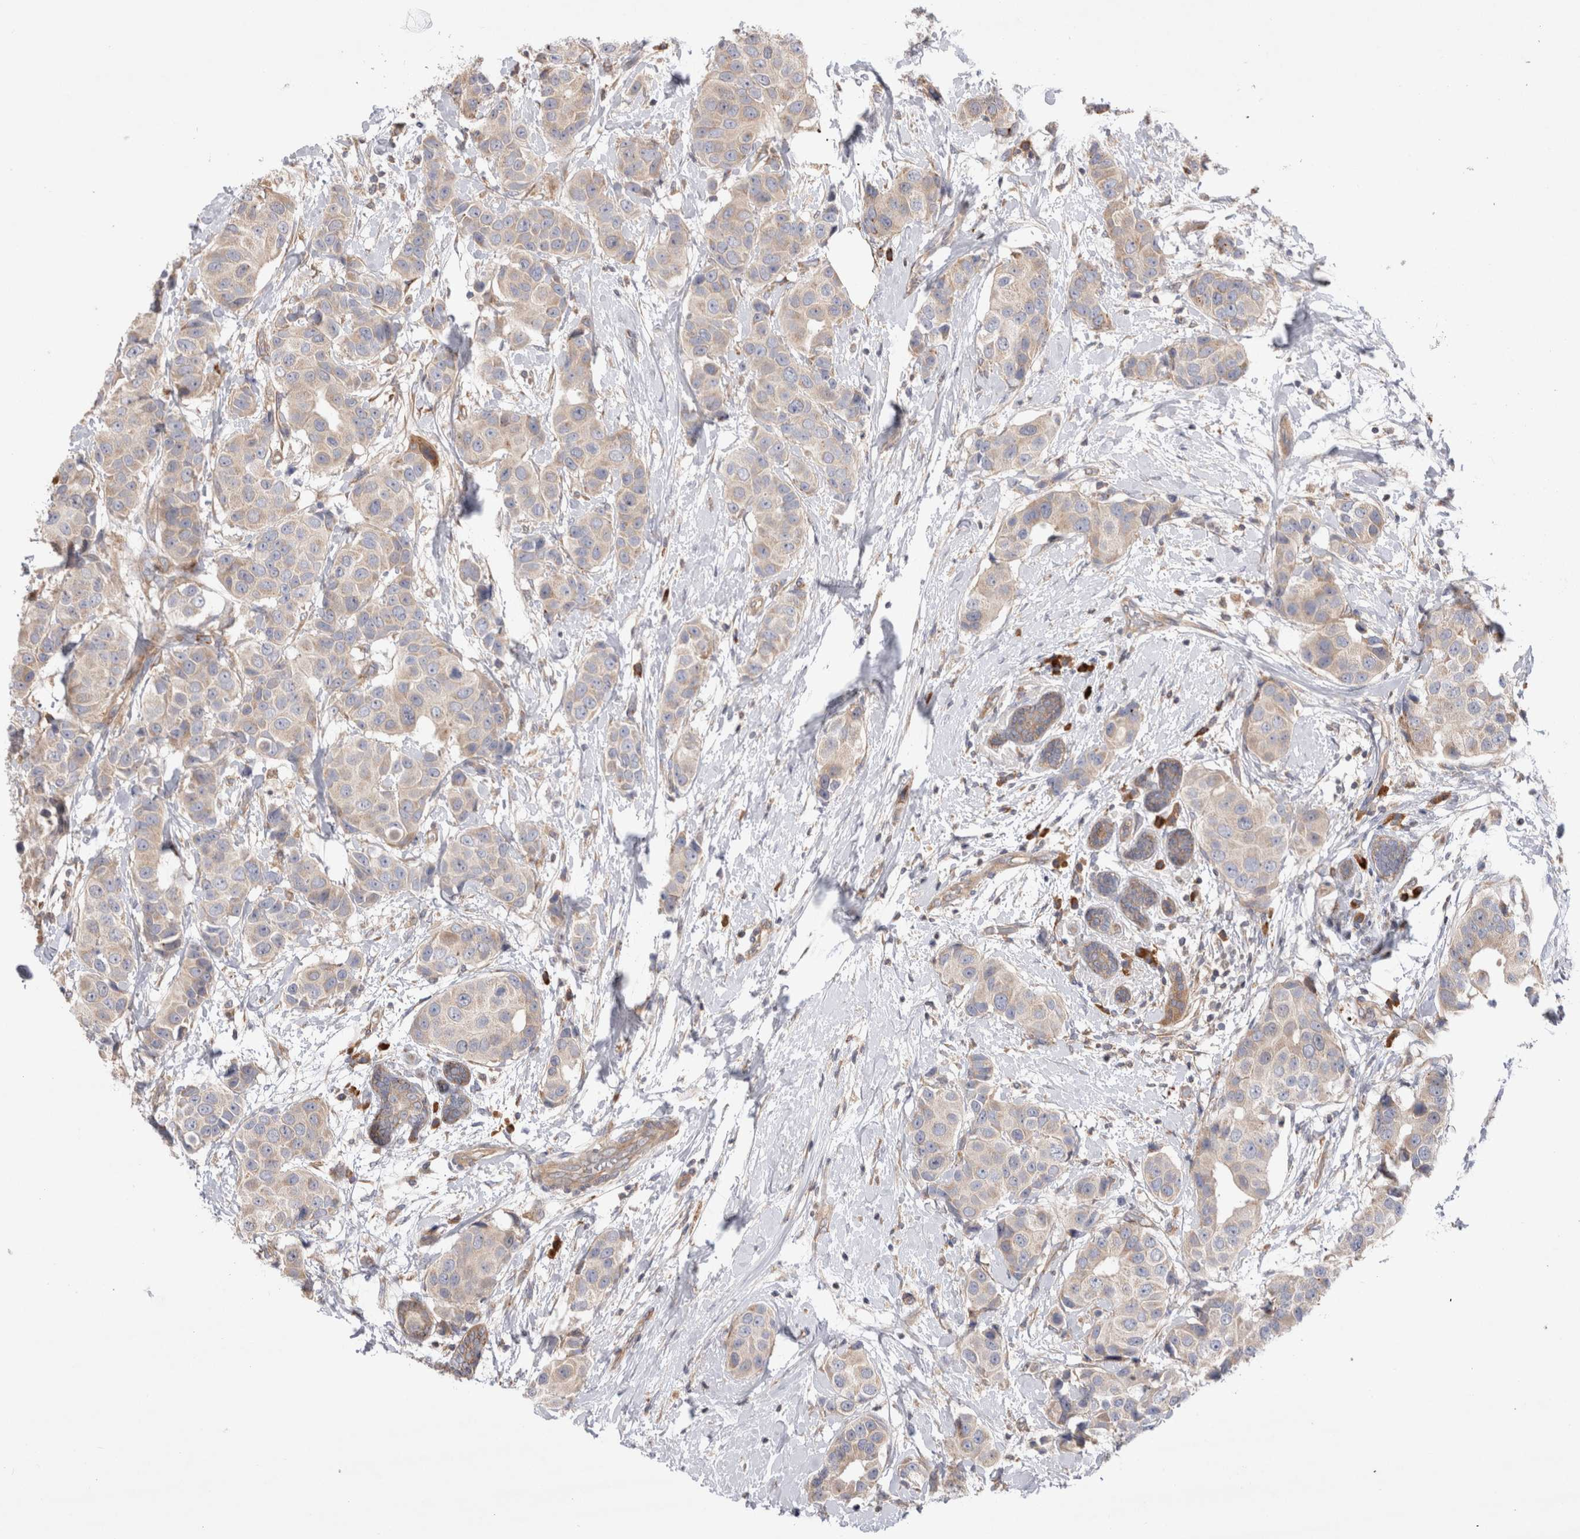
{"staining": {"intensity": "negative", "quantity": "none", "location": "none"}, "tissue": "breast cancer", "cell_type": "Tumor cells", "image_type": "cancer", "snomed": [{"axis": "morphology", "description": "Normal tissue, NOS"}, {"axis": "morphology", "description": "Duct carcinoma"}, {"axis": "topography", "description": "Breast"}], "caption": "This is a photomicrograph of immunohistochemistry staining of breast invasive ductal carcinoma, which shows no expression in tumor cells.", "gene": "PDCD10", "patient": {"sex": "female", "age": 39}}